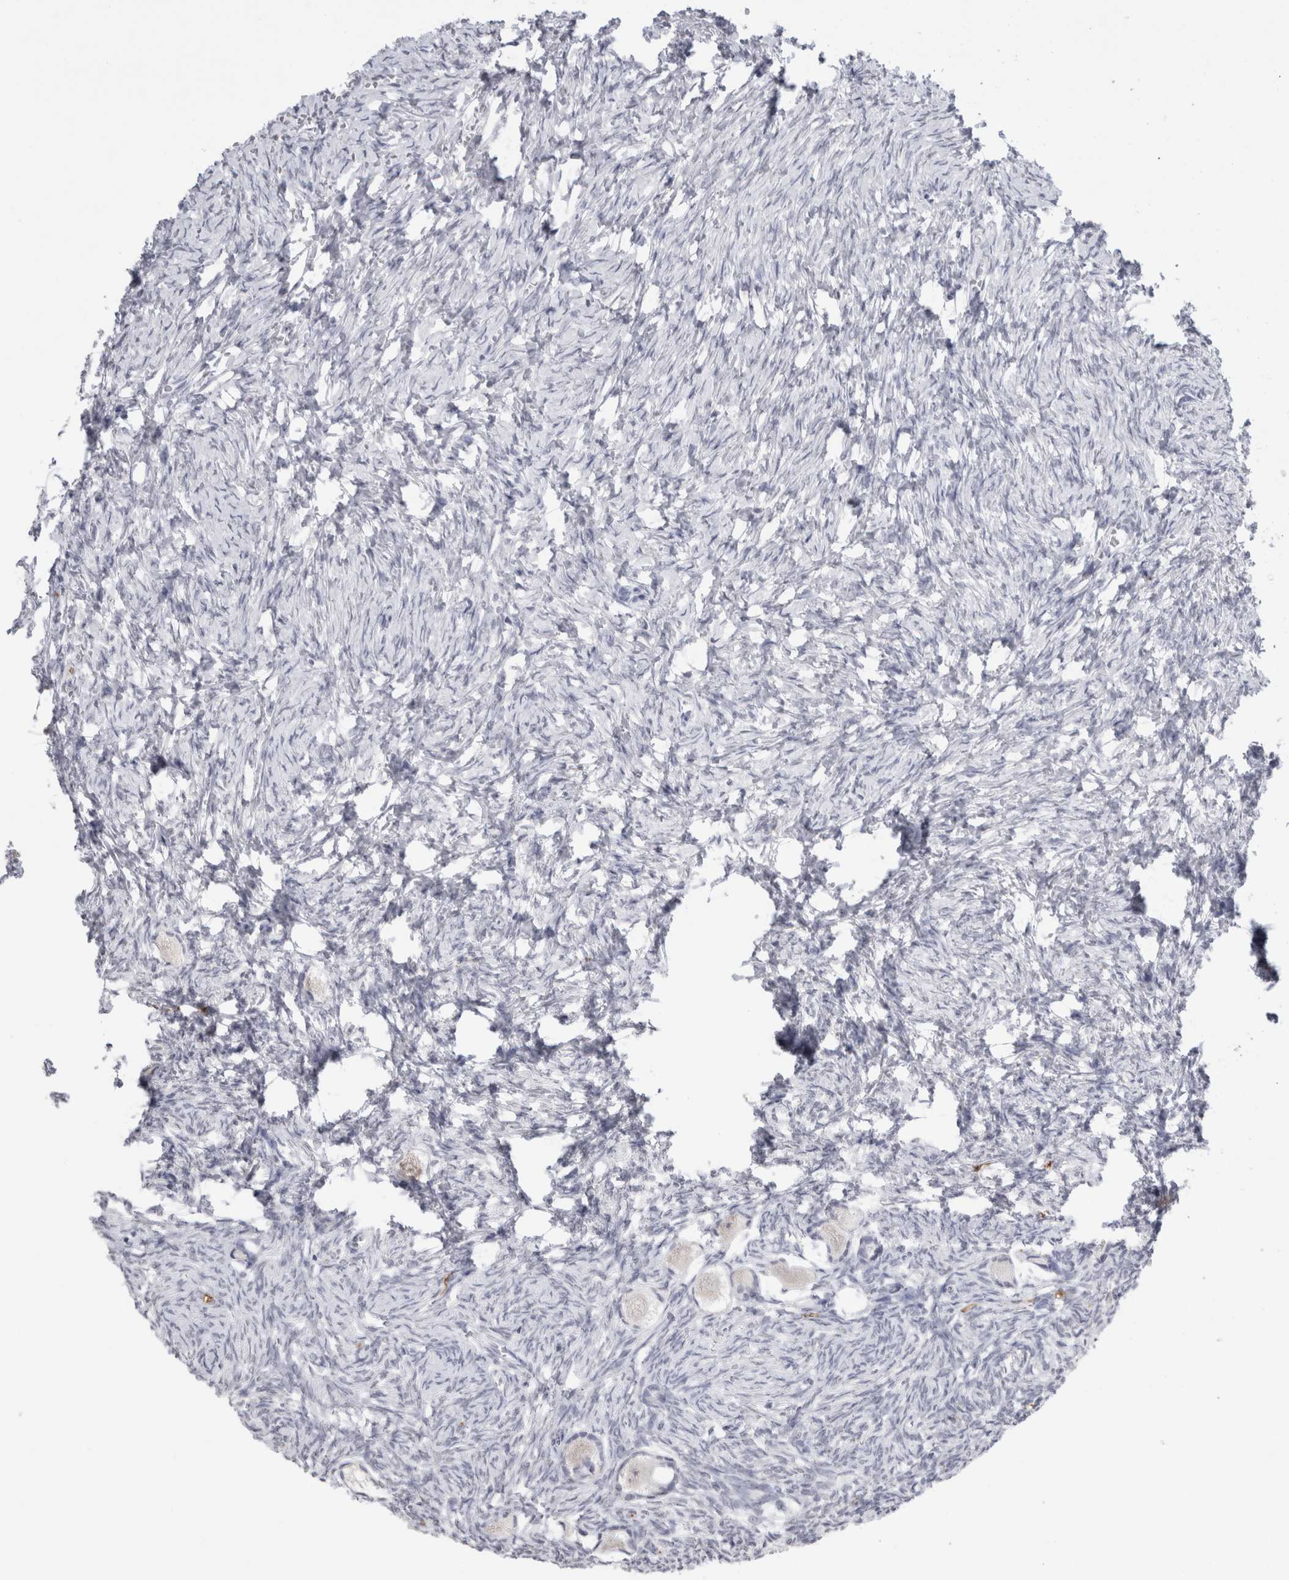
{"staining": {"intensity": "negative", "quantity": "none", "location": "none"}, "tissue": "ovary", "cell_type": "Follicle cells", "image_type": "normal", "snomed": [{"axis": "morphology", "description": "Normal tissue, NOS"}, {"axis": "topography", "description": "Ovary"}], "caption": "Histopathology image shows no significant protein staining in follicle cells of unremarkable ovary.", "gene": "CADM3", "patient": {"sex": "female", "age": 27}}